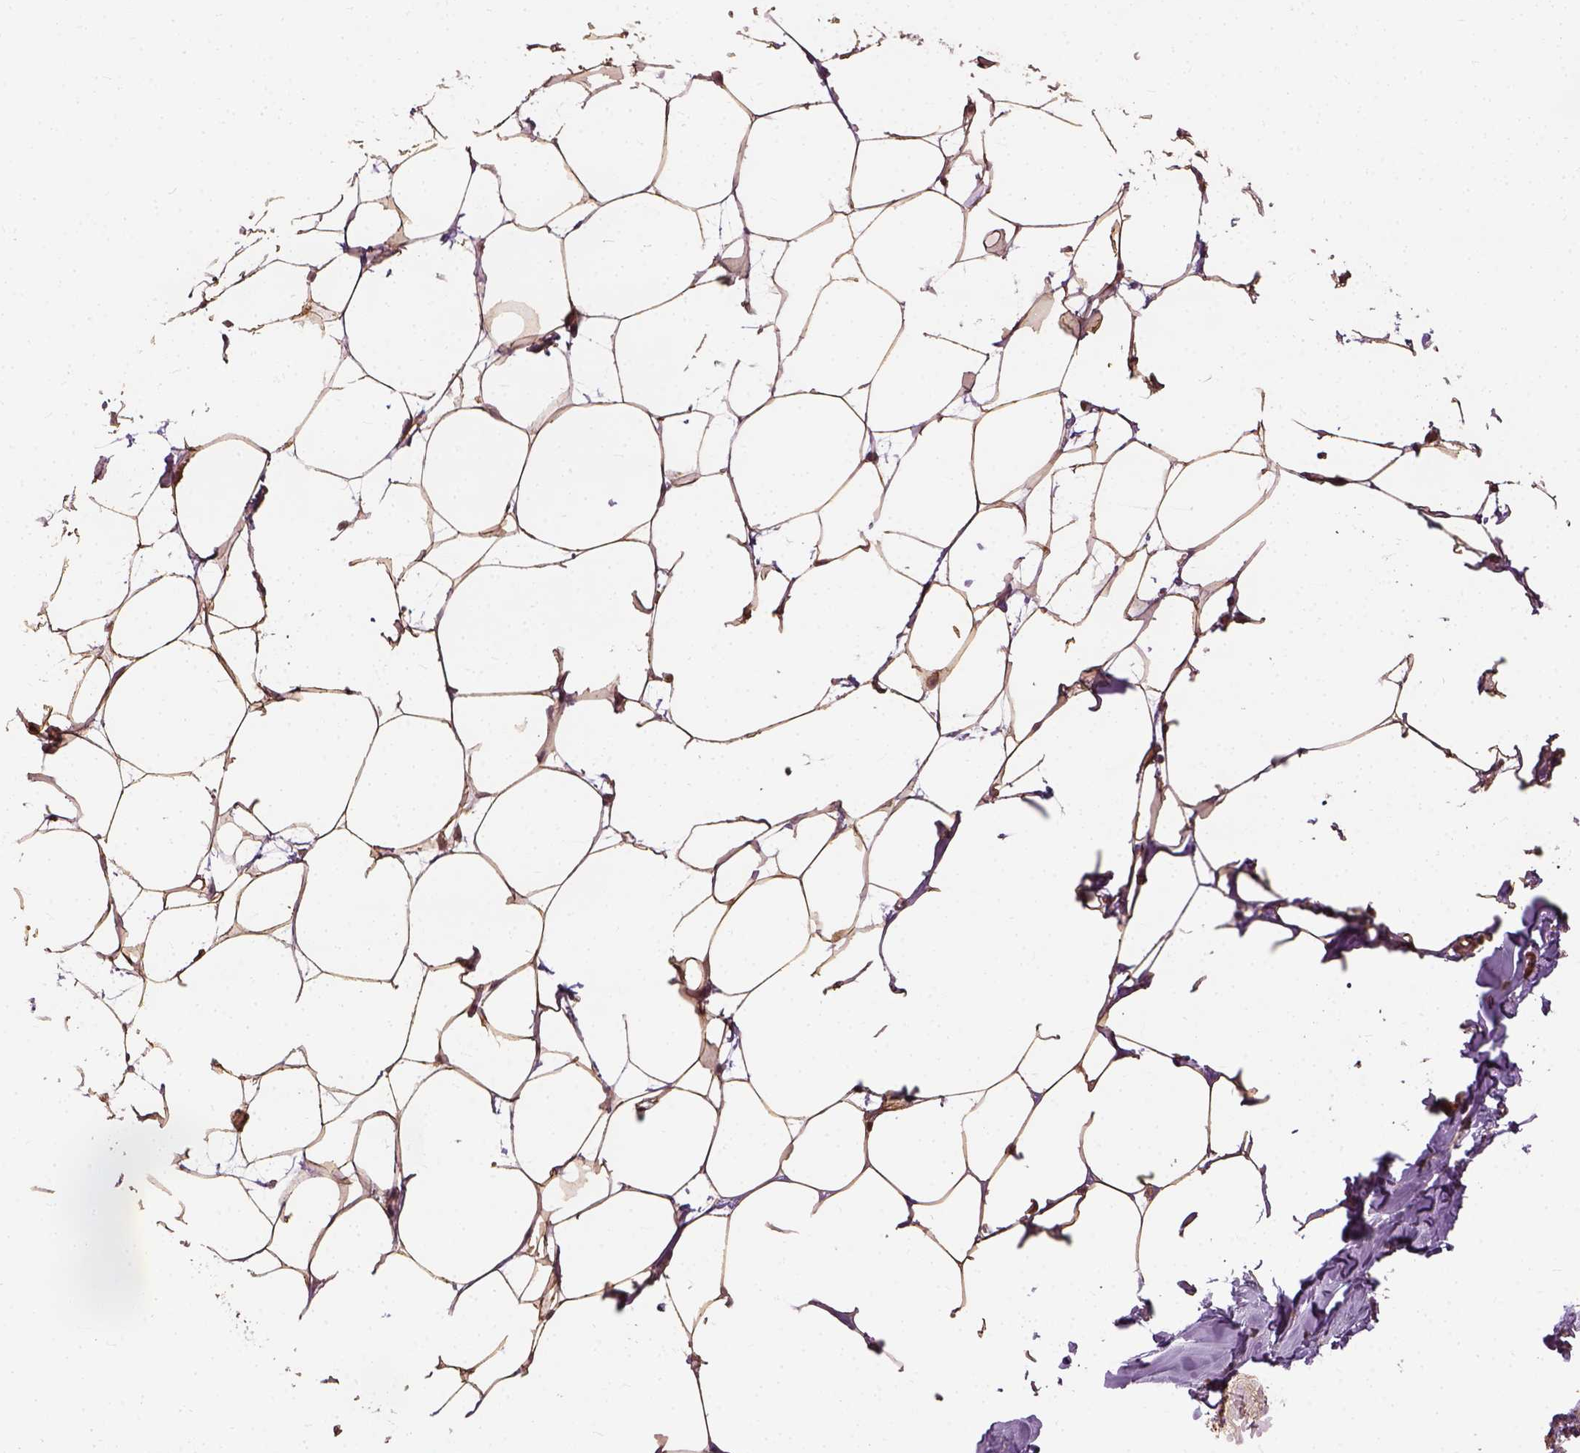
{"staining": {"intensity": "strong", "quantity": ">75%", "location": "cytoplasmic/membranous"}, "tissue": "breast", "cell_type": "Adipocytes", "image_type": "normal", "snomed": [{"axis": "morphology", "description": "Normal tissue, NOS"}, {"axis": "topography", "description": "Breast"}], "caption": "Adipocytes demonstrate high levels of strong cytoplasmic/membranous positivity in about >75% of cells in unremarkable breast.", "gene": "VEGFA", "patient": {"sex": "female", "age": 27}}